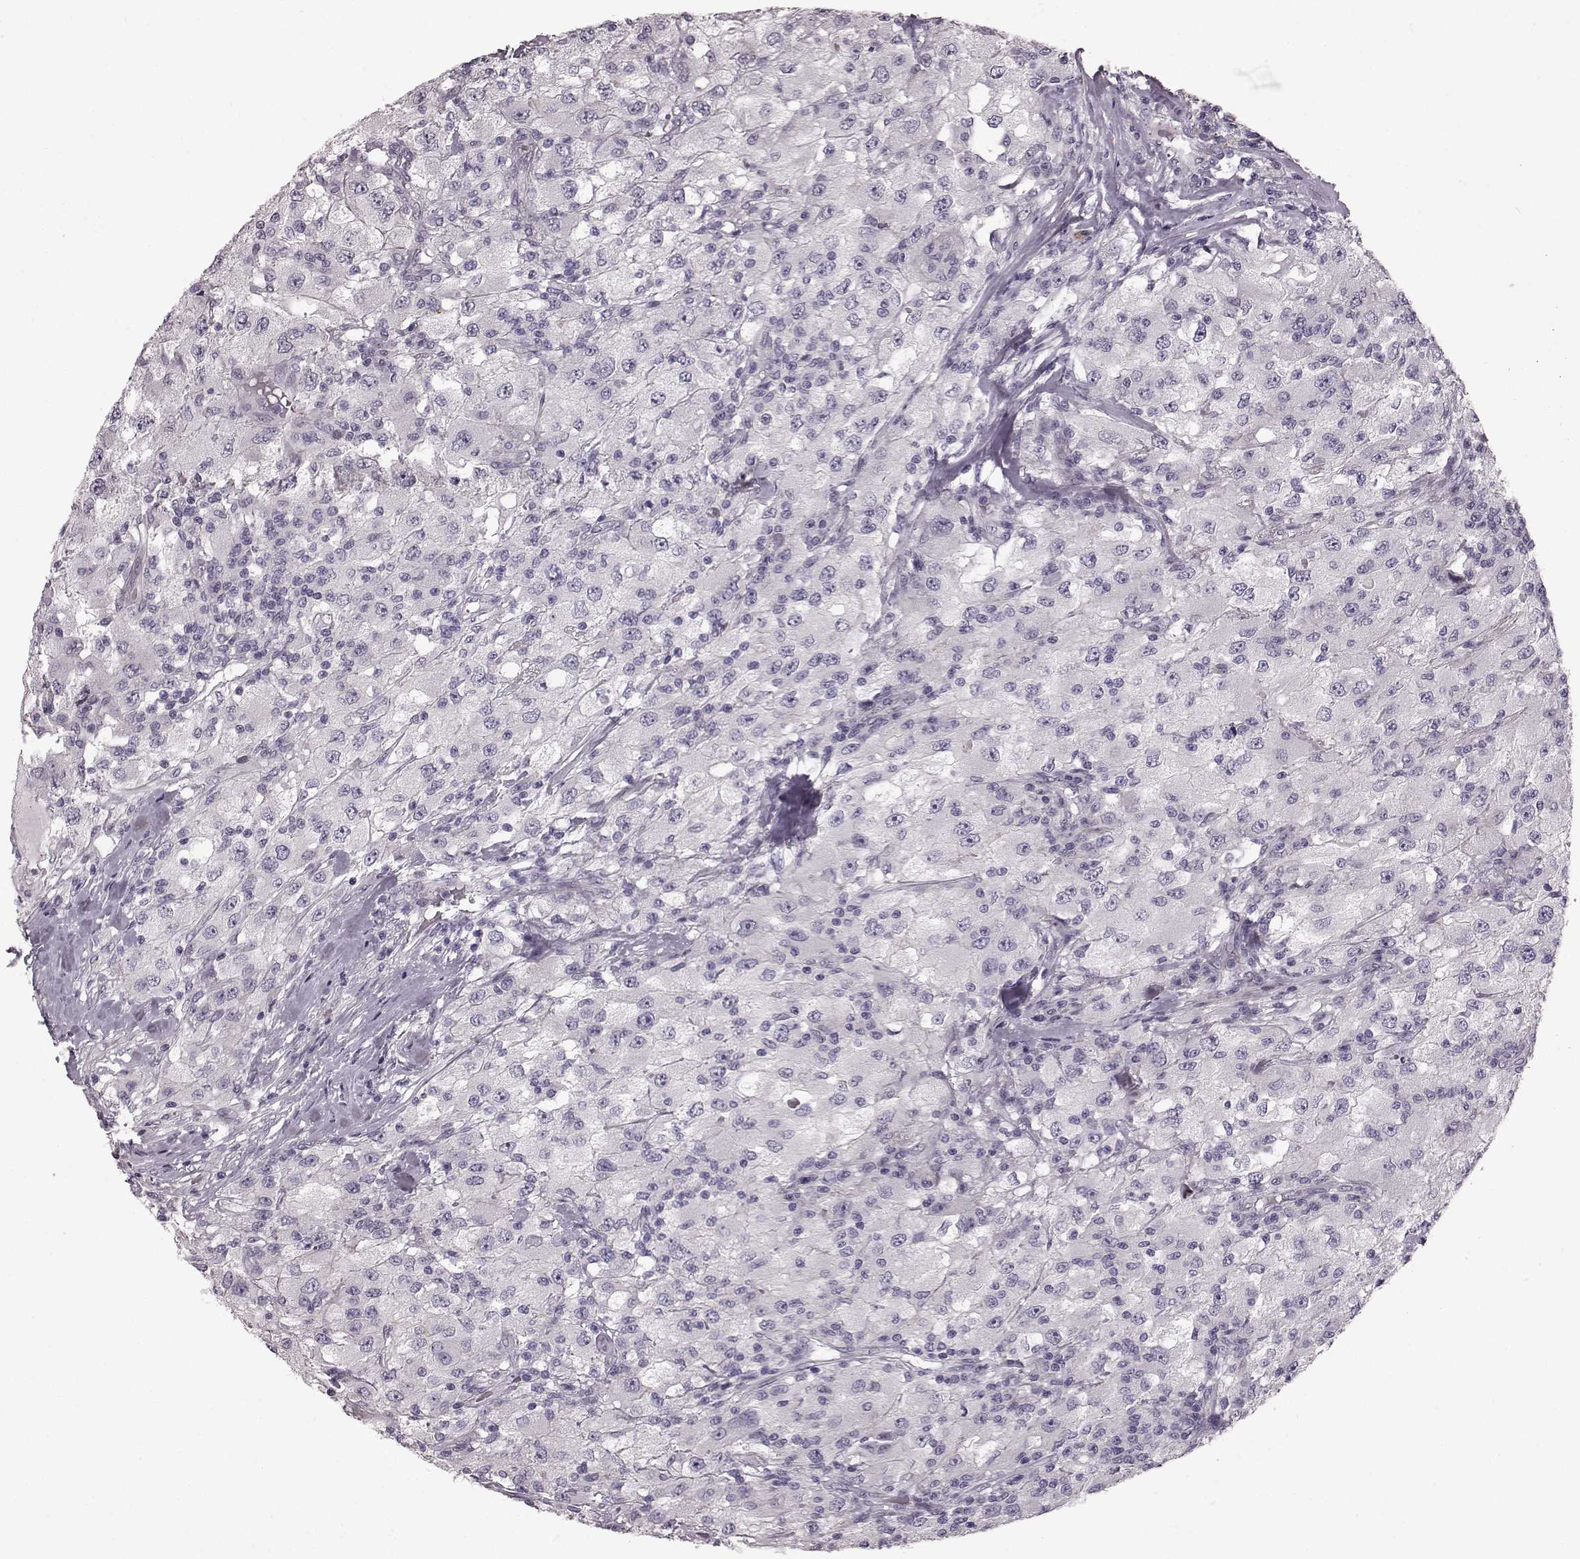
{"staining": {"intensity": "negative", "quantity": "none", "location": "none"}, "tissue": "renal cancer", "cell_type": "Tumor cells", "image_type": "cancer", "snomed": [{"axis": "morphology", "description": "Adenocarcinoma, NOS"}, {"axis": "topography", "description": "Kidney"}], "caption": "There is no significant staining in tumor cells of adenocarcinoma (renal).", "gene": "TCHHL1", "patient": {"sex": "female", "age": 67}}